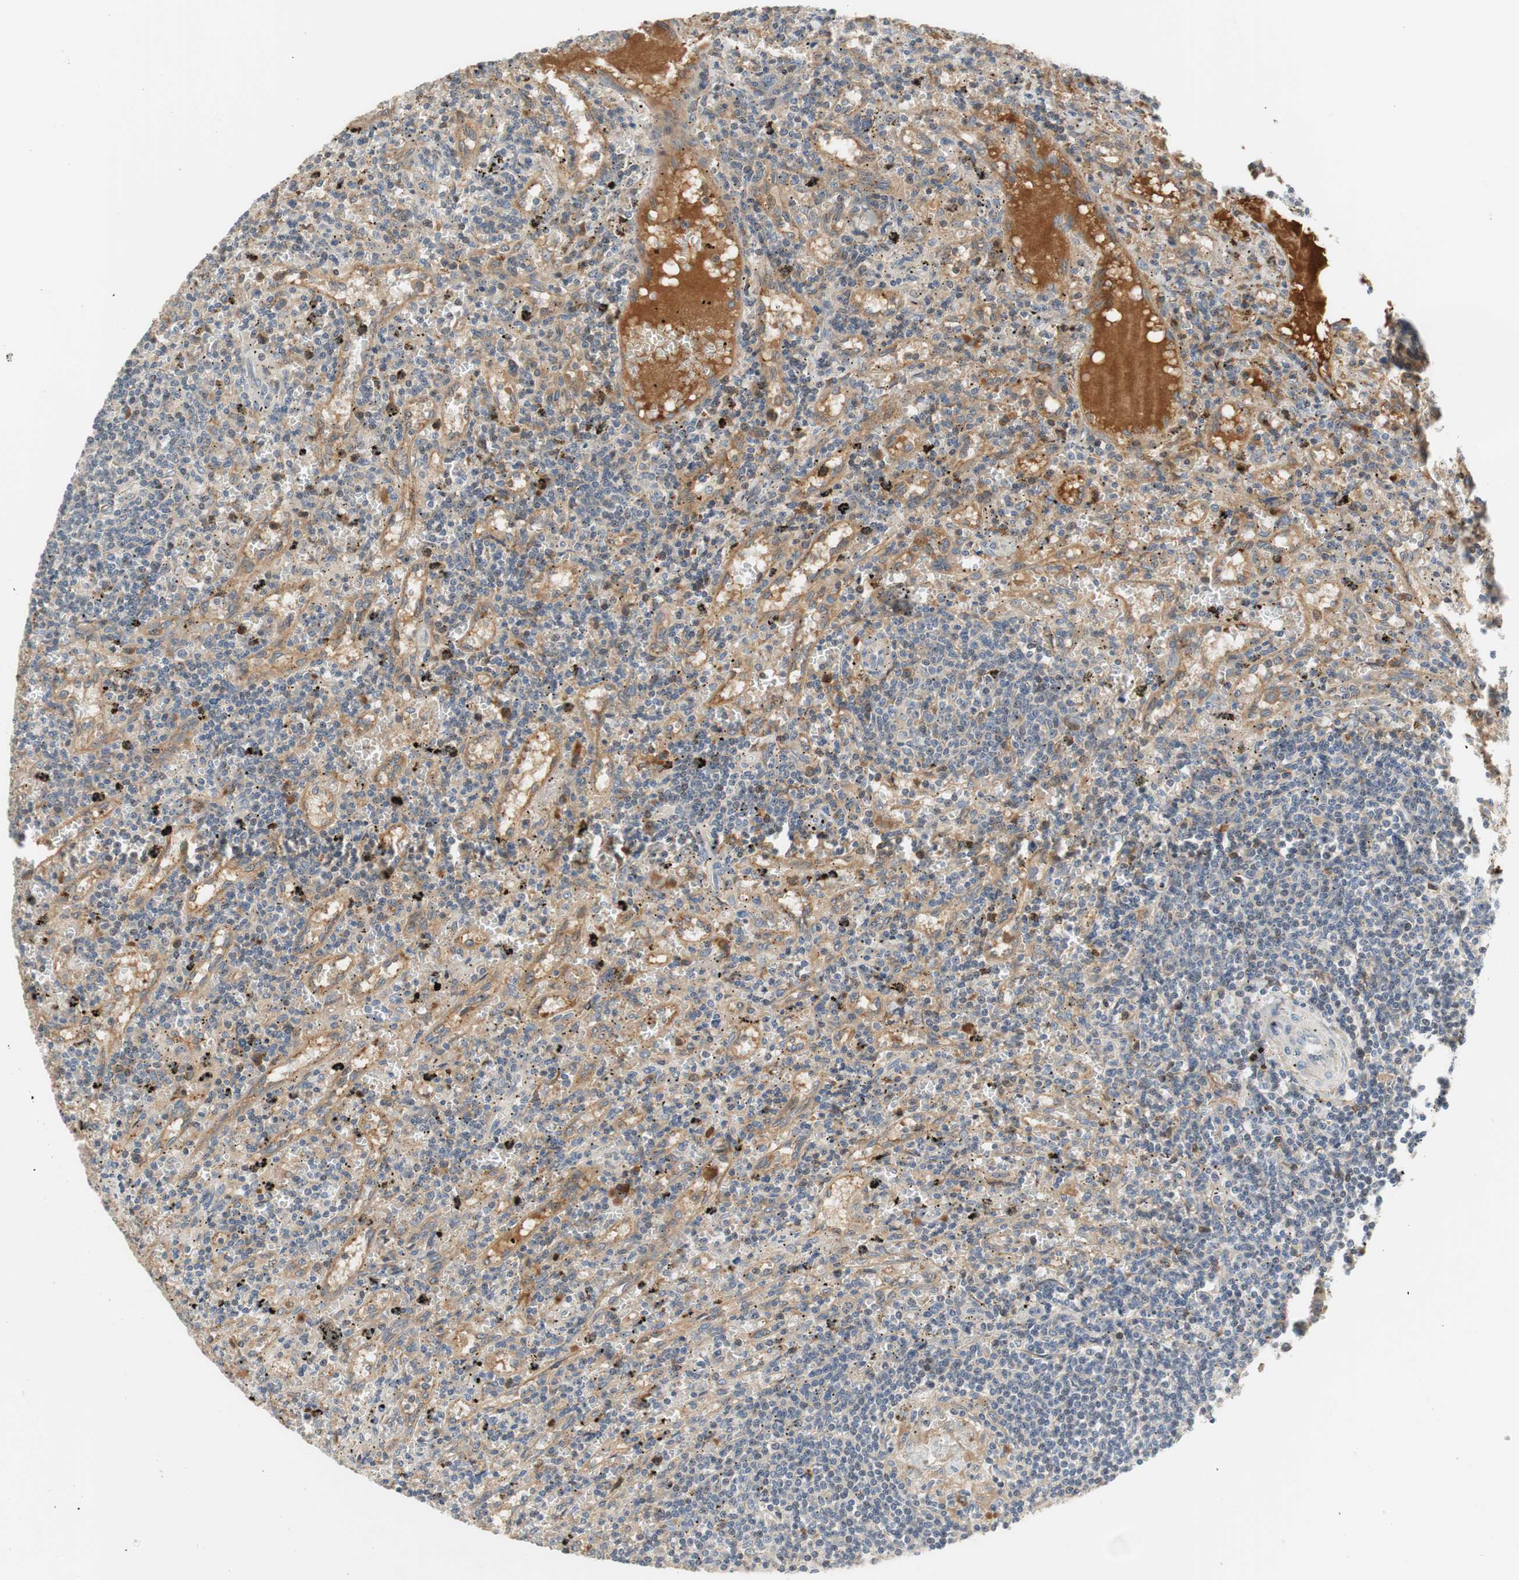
{"staining": {"intensity": "negative", "quantity": "none", "location": "none"}, "tissue": "lymphoma", "cell_type": "Tumor cells", "image_type": "cancer", "snomed": [{"axis": "morphology", "description": "Malignant lymphoma, non-Hodgkin's type, Low grade"}, {"axis": "topography", "description": "Spleen"}], "caption": "Protein analysis of lymphoma displays no significant positivity in tumor cells.", "gene": "C4A", "patient": {"sex": "male", "age": 76}}